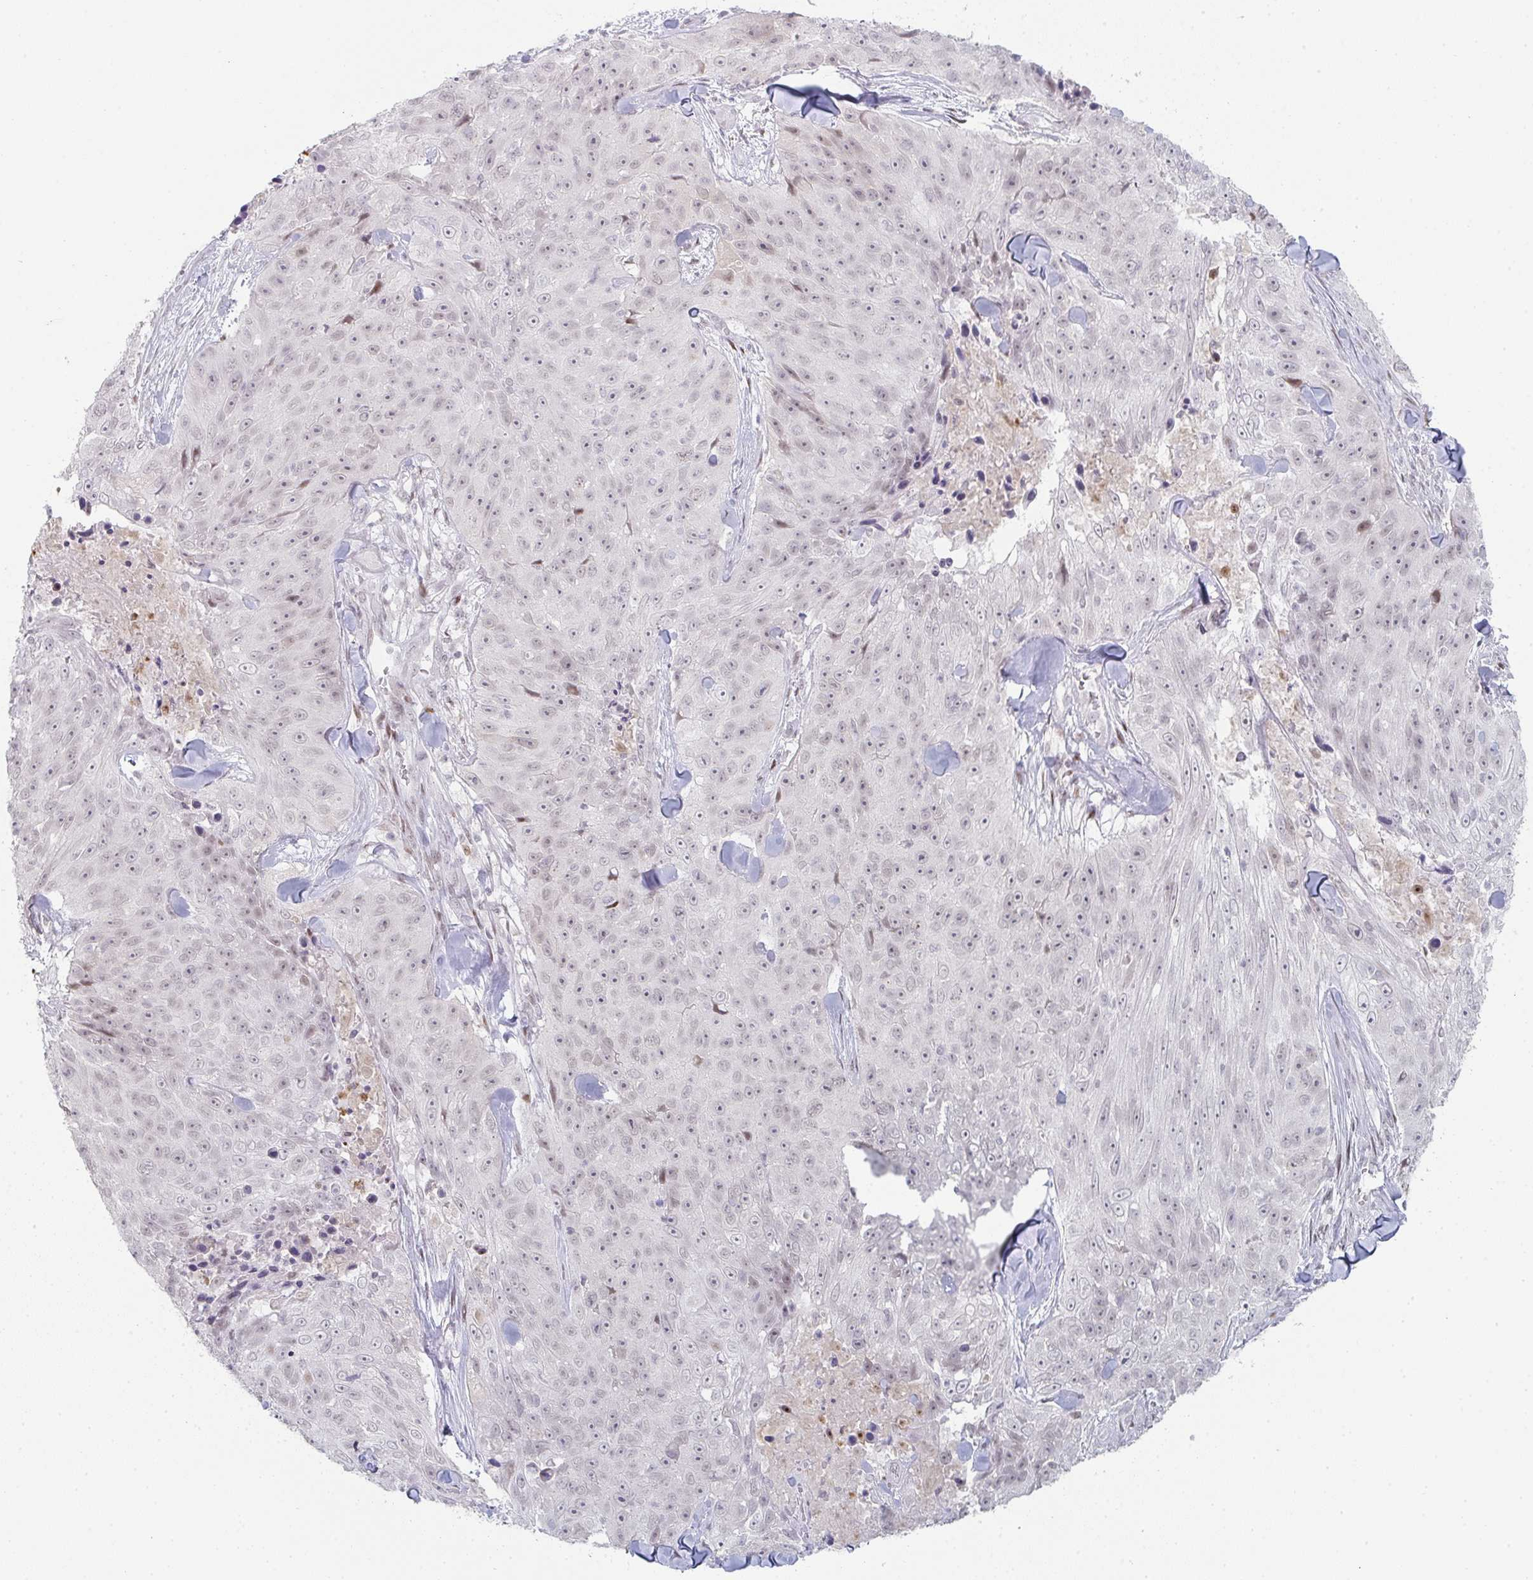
{"staining": {"intensity": "weak", "quantity": "<25%", "location": "nuclear"}, "tissue": "skin cancer", "cell_type": "Tumor cells", "image_type": "cancer", "snomed": [{"axis": "morphology", "description": "Squamous cell carcinoma, NOS"}, {"axis": "topography", "description": "Skin"}], "caption": "There is no significant positivity in tumor cells of squamous cell carcinoma (skin).", "gene": "LIN54", "patient": {"sex": "female", "age": 87}}